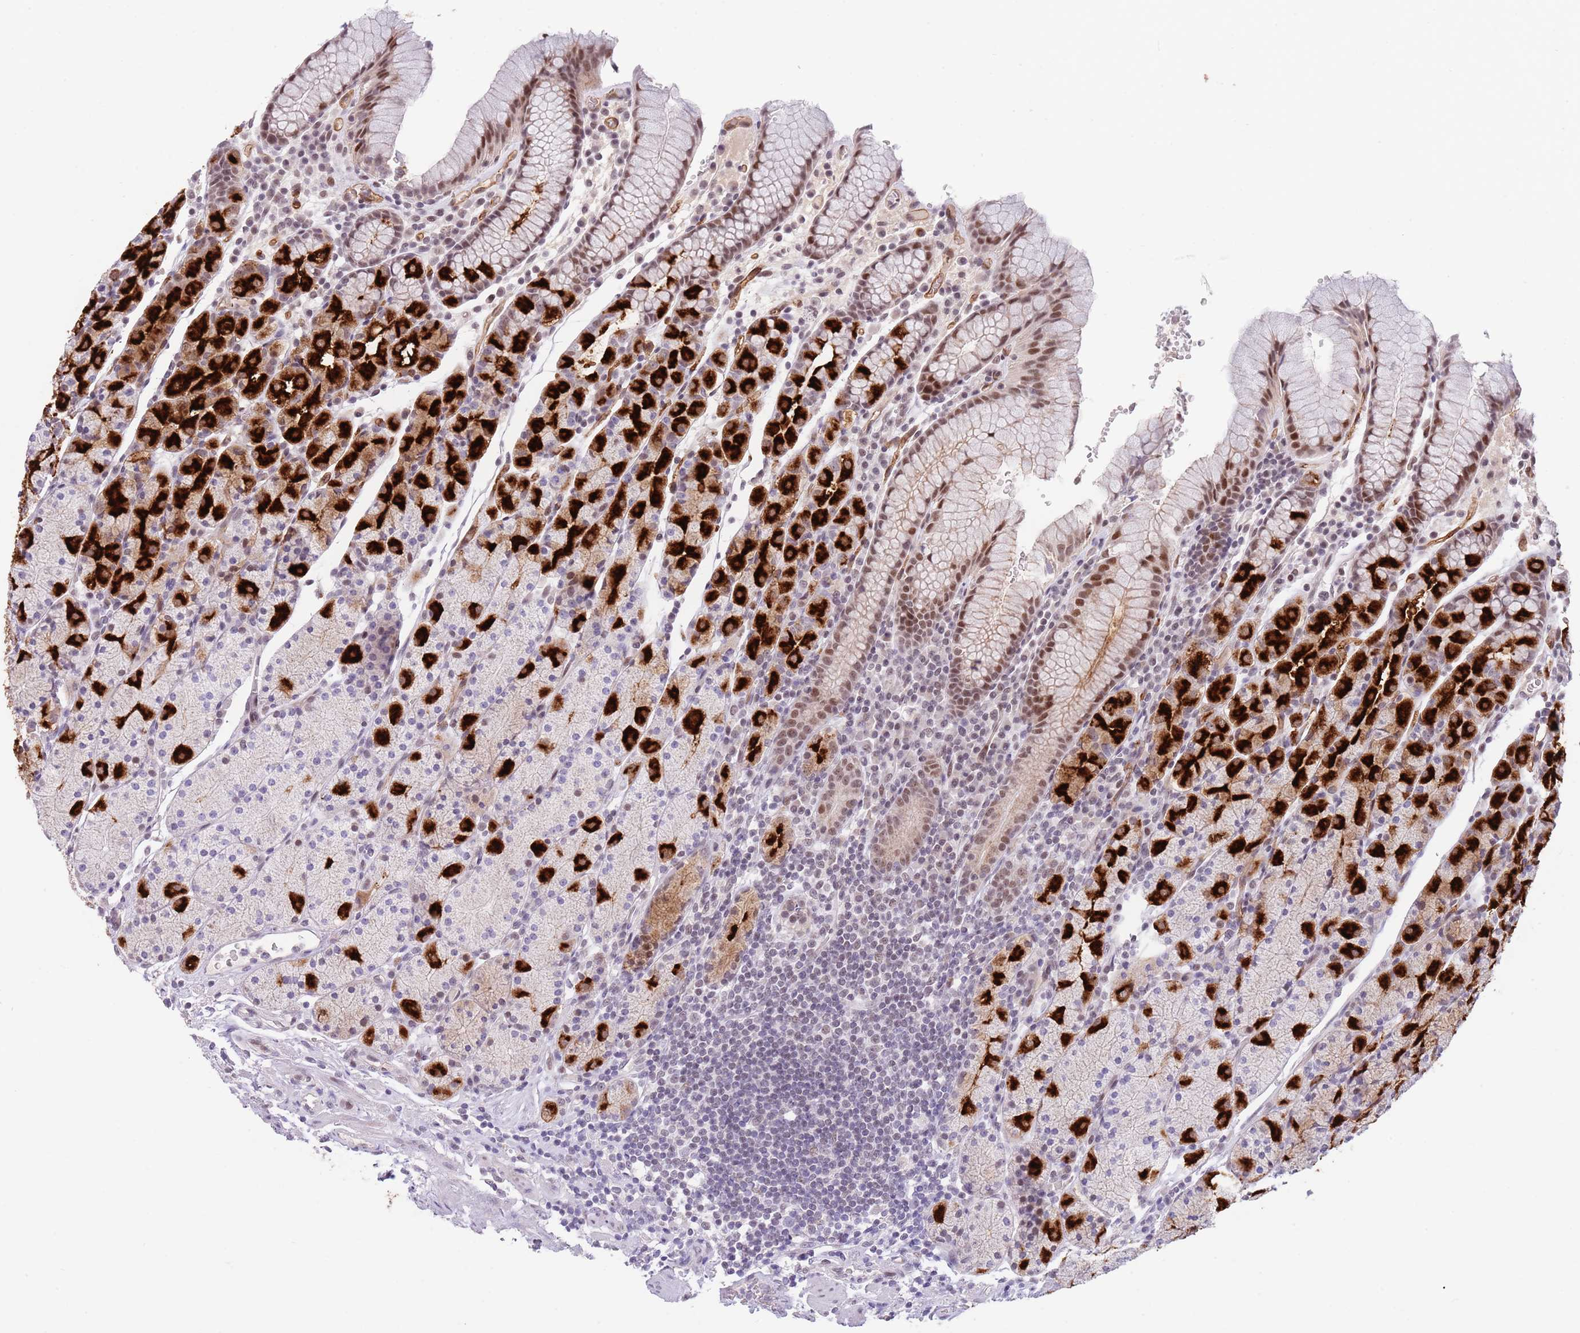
{"staining": {"intensity": "strong", "quantity": "25%-75%", "location": "cytoplasmic/membranous,nuclear"}, "tissue": "stomach", "cell_type": "Glandular cells", "image_type": "normal", "snomed": [{"axis": "morphology", "description": "Normal tissue, NOS"}, {"axis": "topography", "description": "Stomach, upper"}, {"axis": "topography", "description": "Stomach"}], "caption": "The histopathology image shows immunohistochemical staining of benign stomach. There is strong cytoplasmic/membranous,nuclear staining is seen in about 25%-75% of glandular cells.", "gene": "RFX1", "patient": {"sex": "male", "age": 62}}